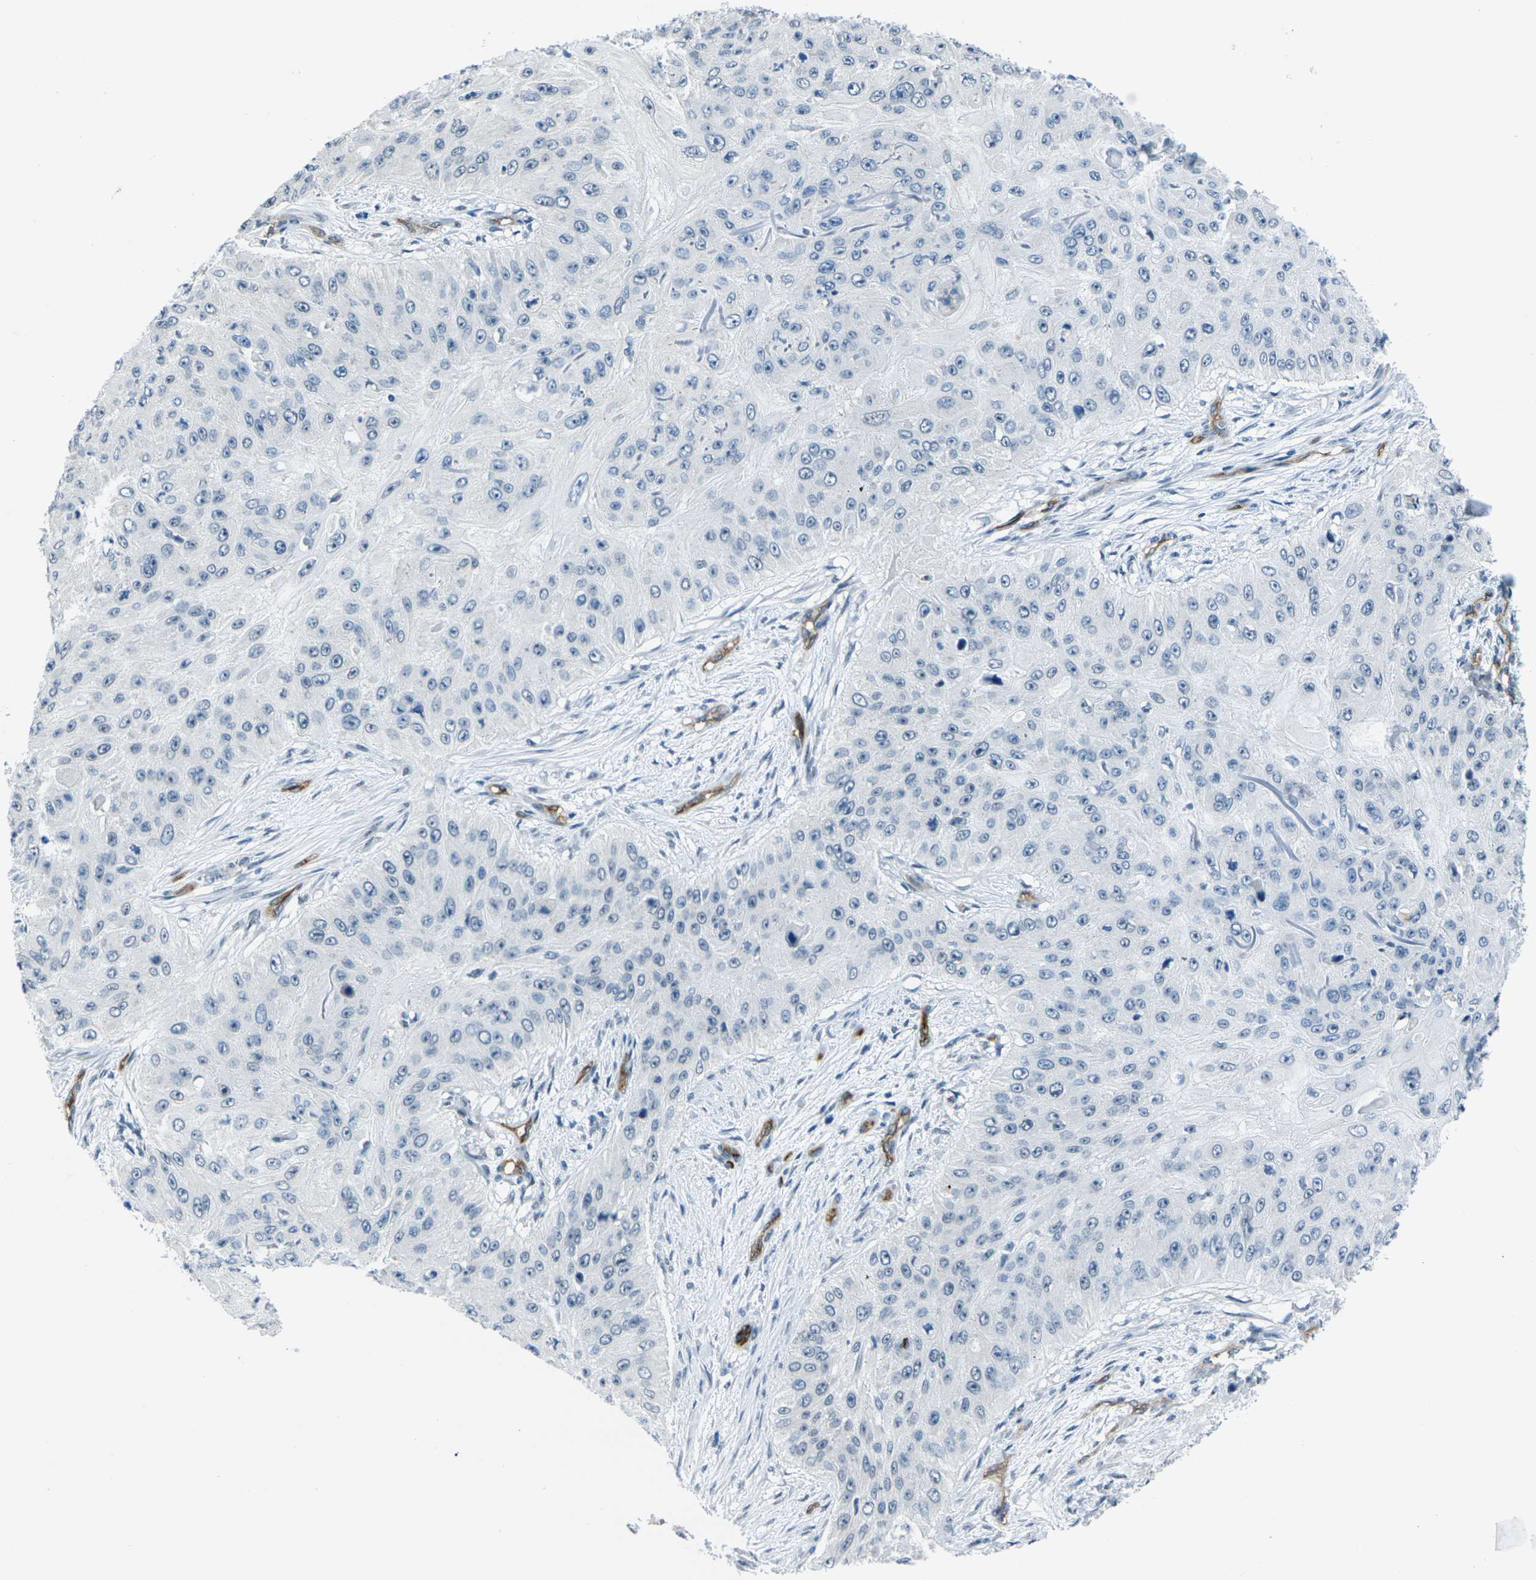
{"staining": {"intensity": "negative", "quantity": "none", "location": "none"}, "tissue": "skin cancer", "cell_type": "Tumor cells", "image_type": "cancer", "snomed": [{"axis": "morphology", "description": "Squamous cell carcinoma, NOS"}, {"axis": "topography", "description": "Skin"}], "caption": "Protein analysis of skin cancer shows no significant positivity in tumor cells.", "gene": "HSPA12B", "patient": {"sex": "female", "age": 80}}